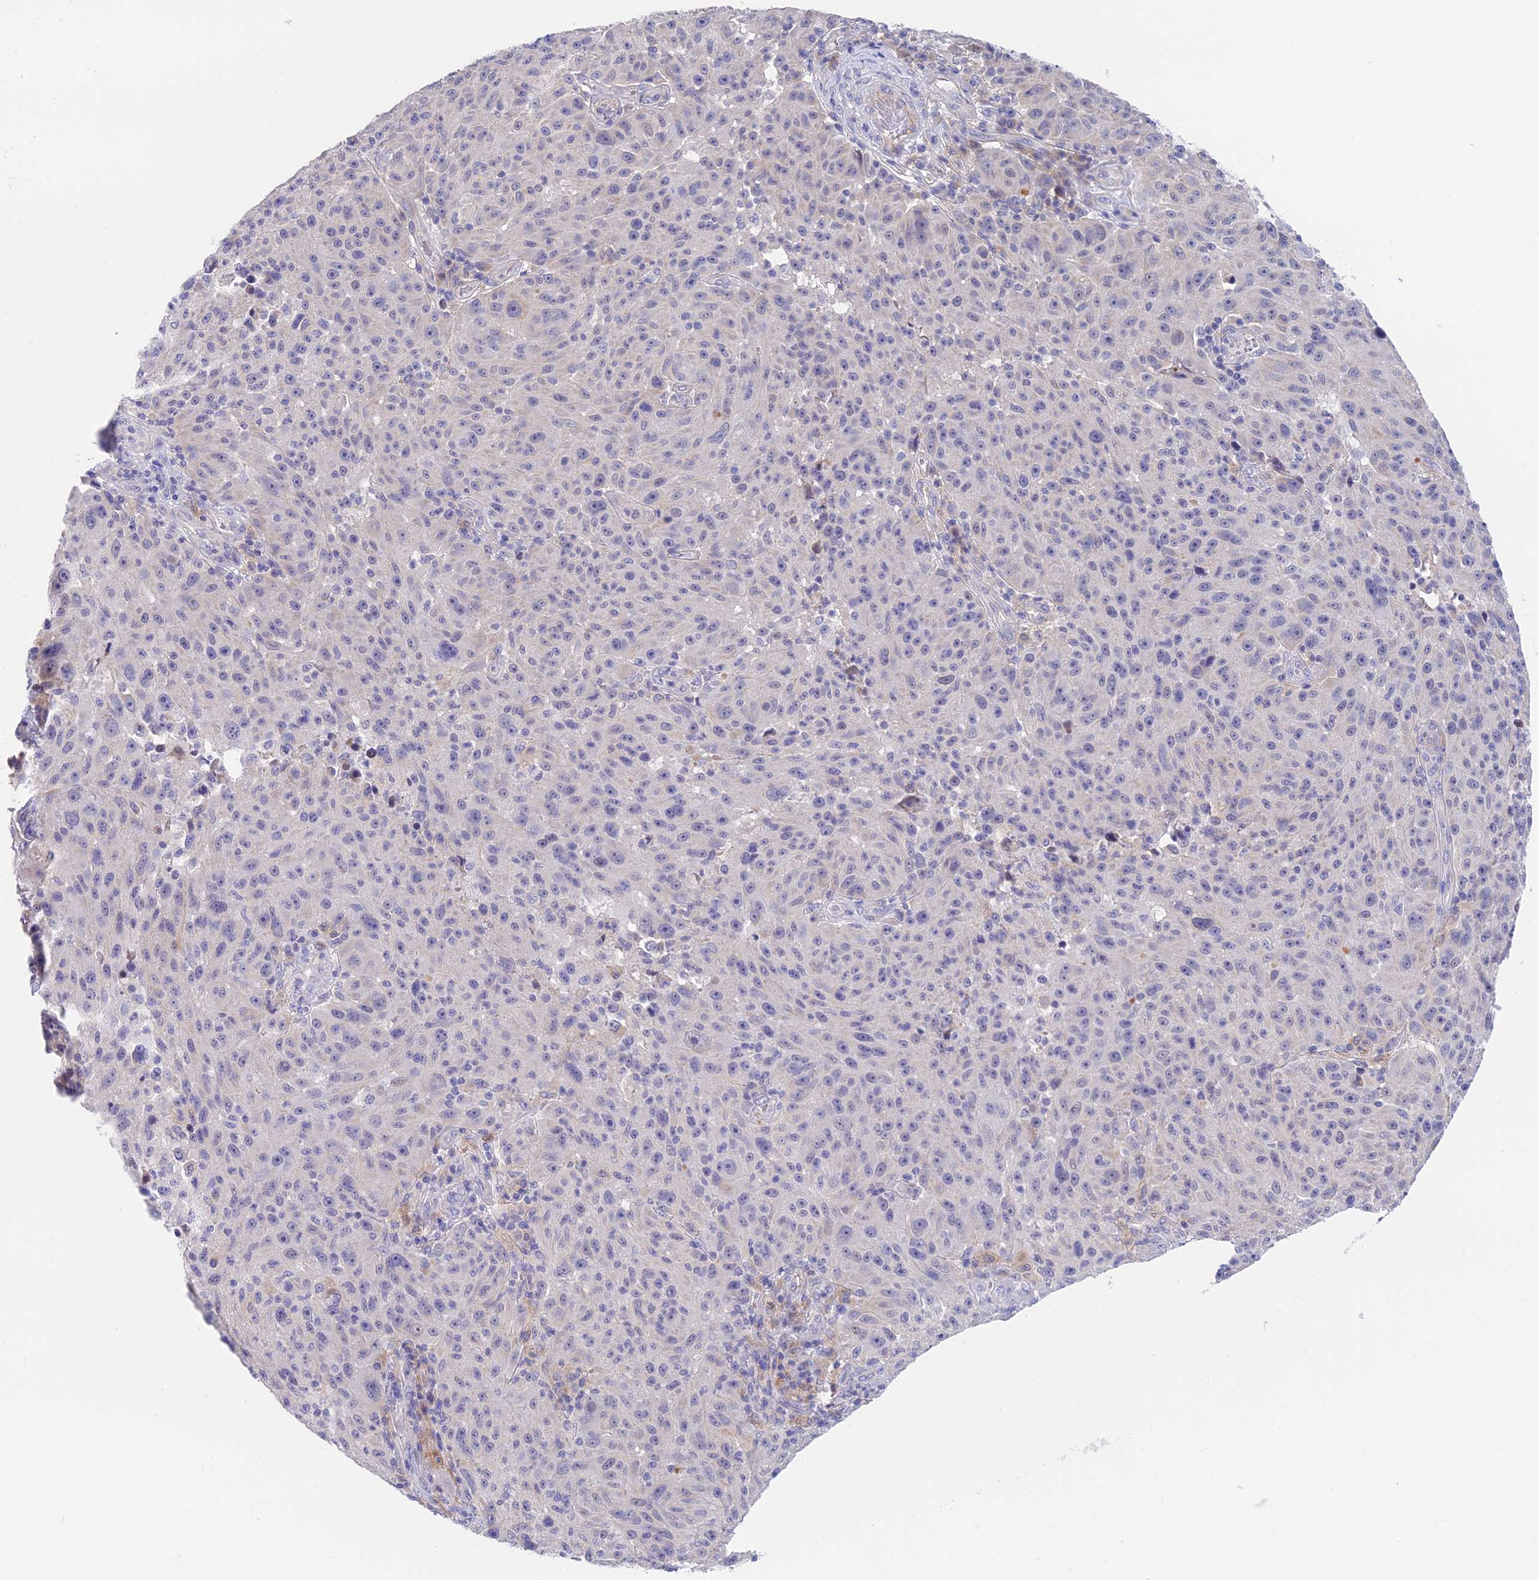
{"staining": {"intensity": "negative", "quantity": "none", "location": "none"}, "tissue": "melanoma", "cell_type": "Tumor cells", "image_type": "cancer", "snomed": [{"axis": "morphology", "description": "Malignant melanoma, NOS"}, {"axis": "topography", "description": "Skin"}], "caption": "Tumor cells show no significant positivity in malignant melanoma.", "gene": "SNTN", "patient": {"sex": "male", "age": 53}}